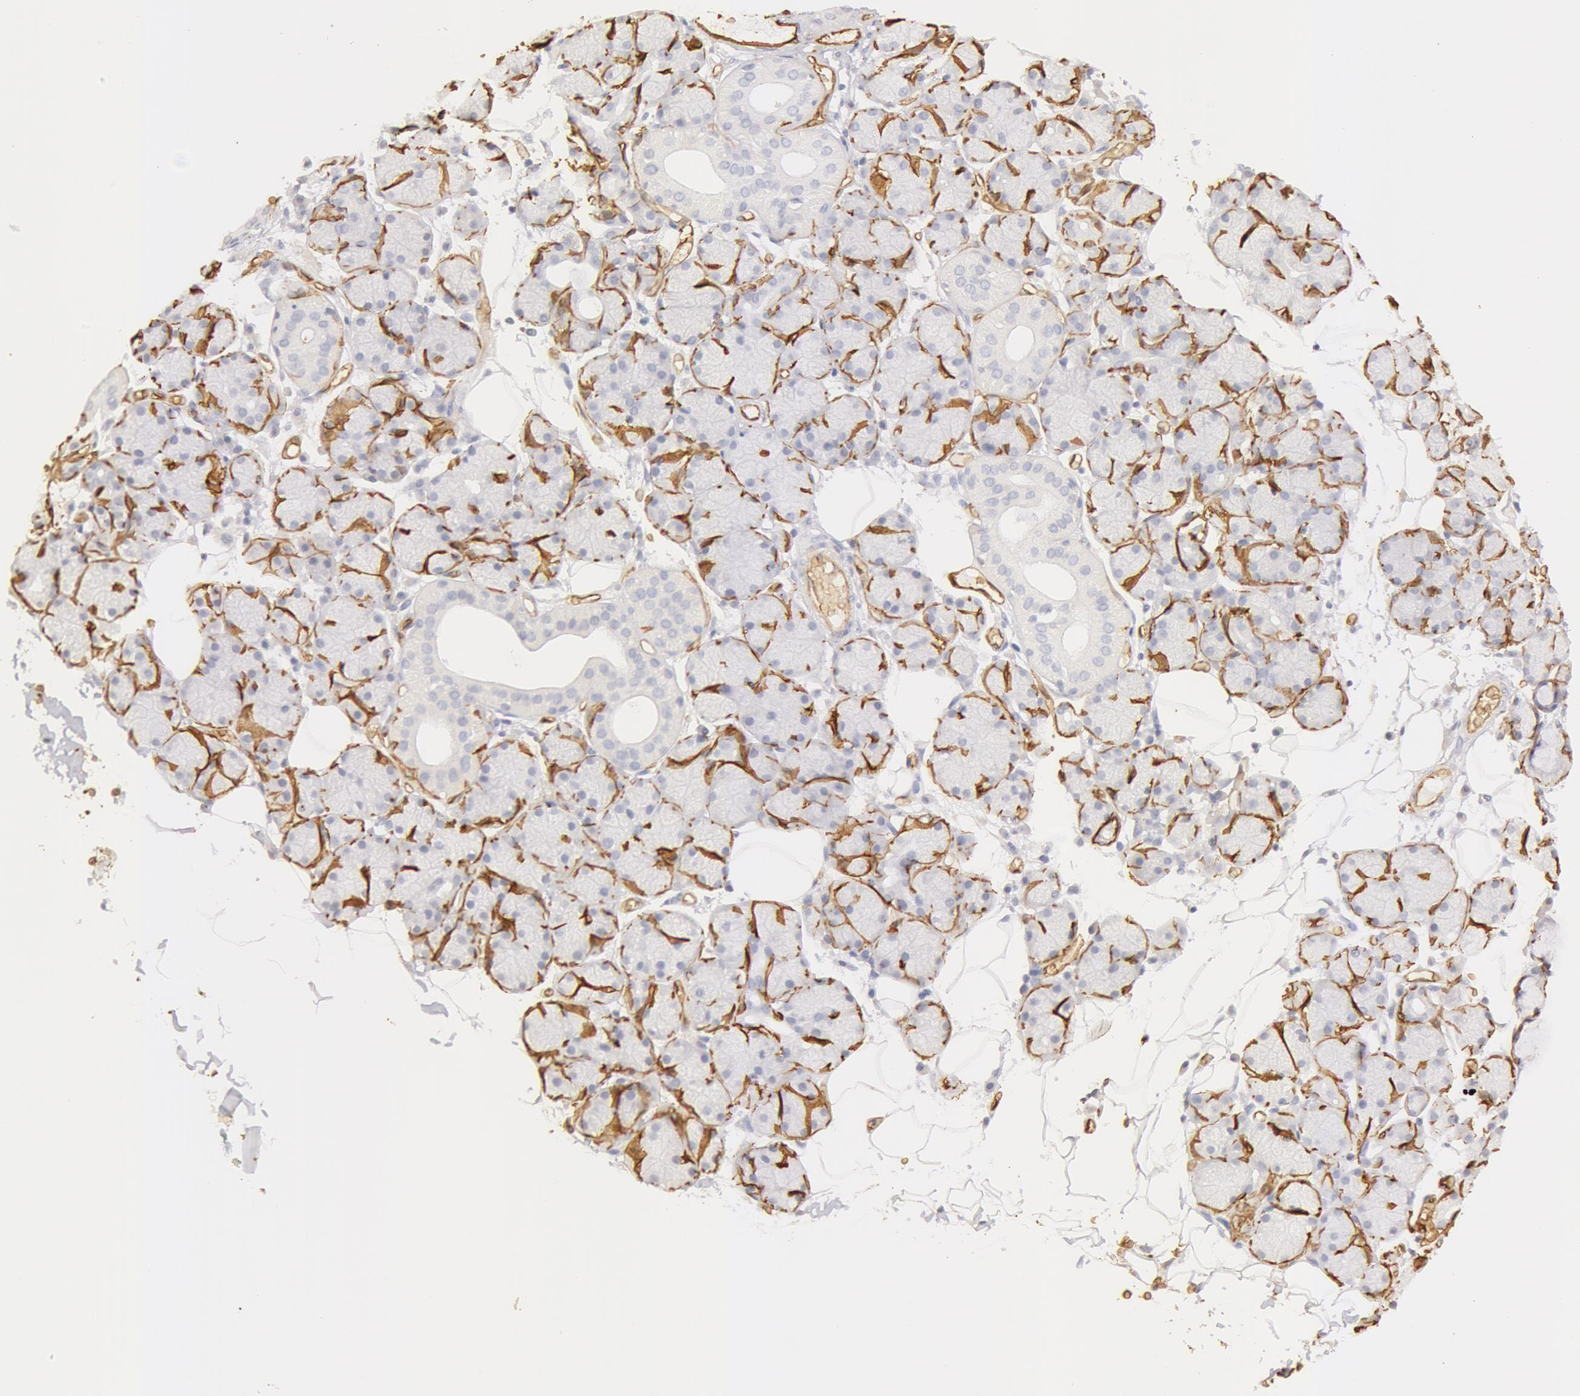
{"staining": {"intensity": "negative", "quantity": "none", "location": "none"}, "tissue": "salivary gland", "cell_type": "Glandular cells", "image_type": "normal", "snomed": [{"axis": "morphology", "description": "Normal tissue, NOS"}, {"axis": "topography", "description": "Salivary gland"}], "caption": "IHC histopathology image of unremarkable human salivary gland stained for a protein (brown), which reveals no positivity in glandular cells.", "gene": "AQP1", "patient": {"sex": "male", "age": 54}}